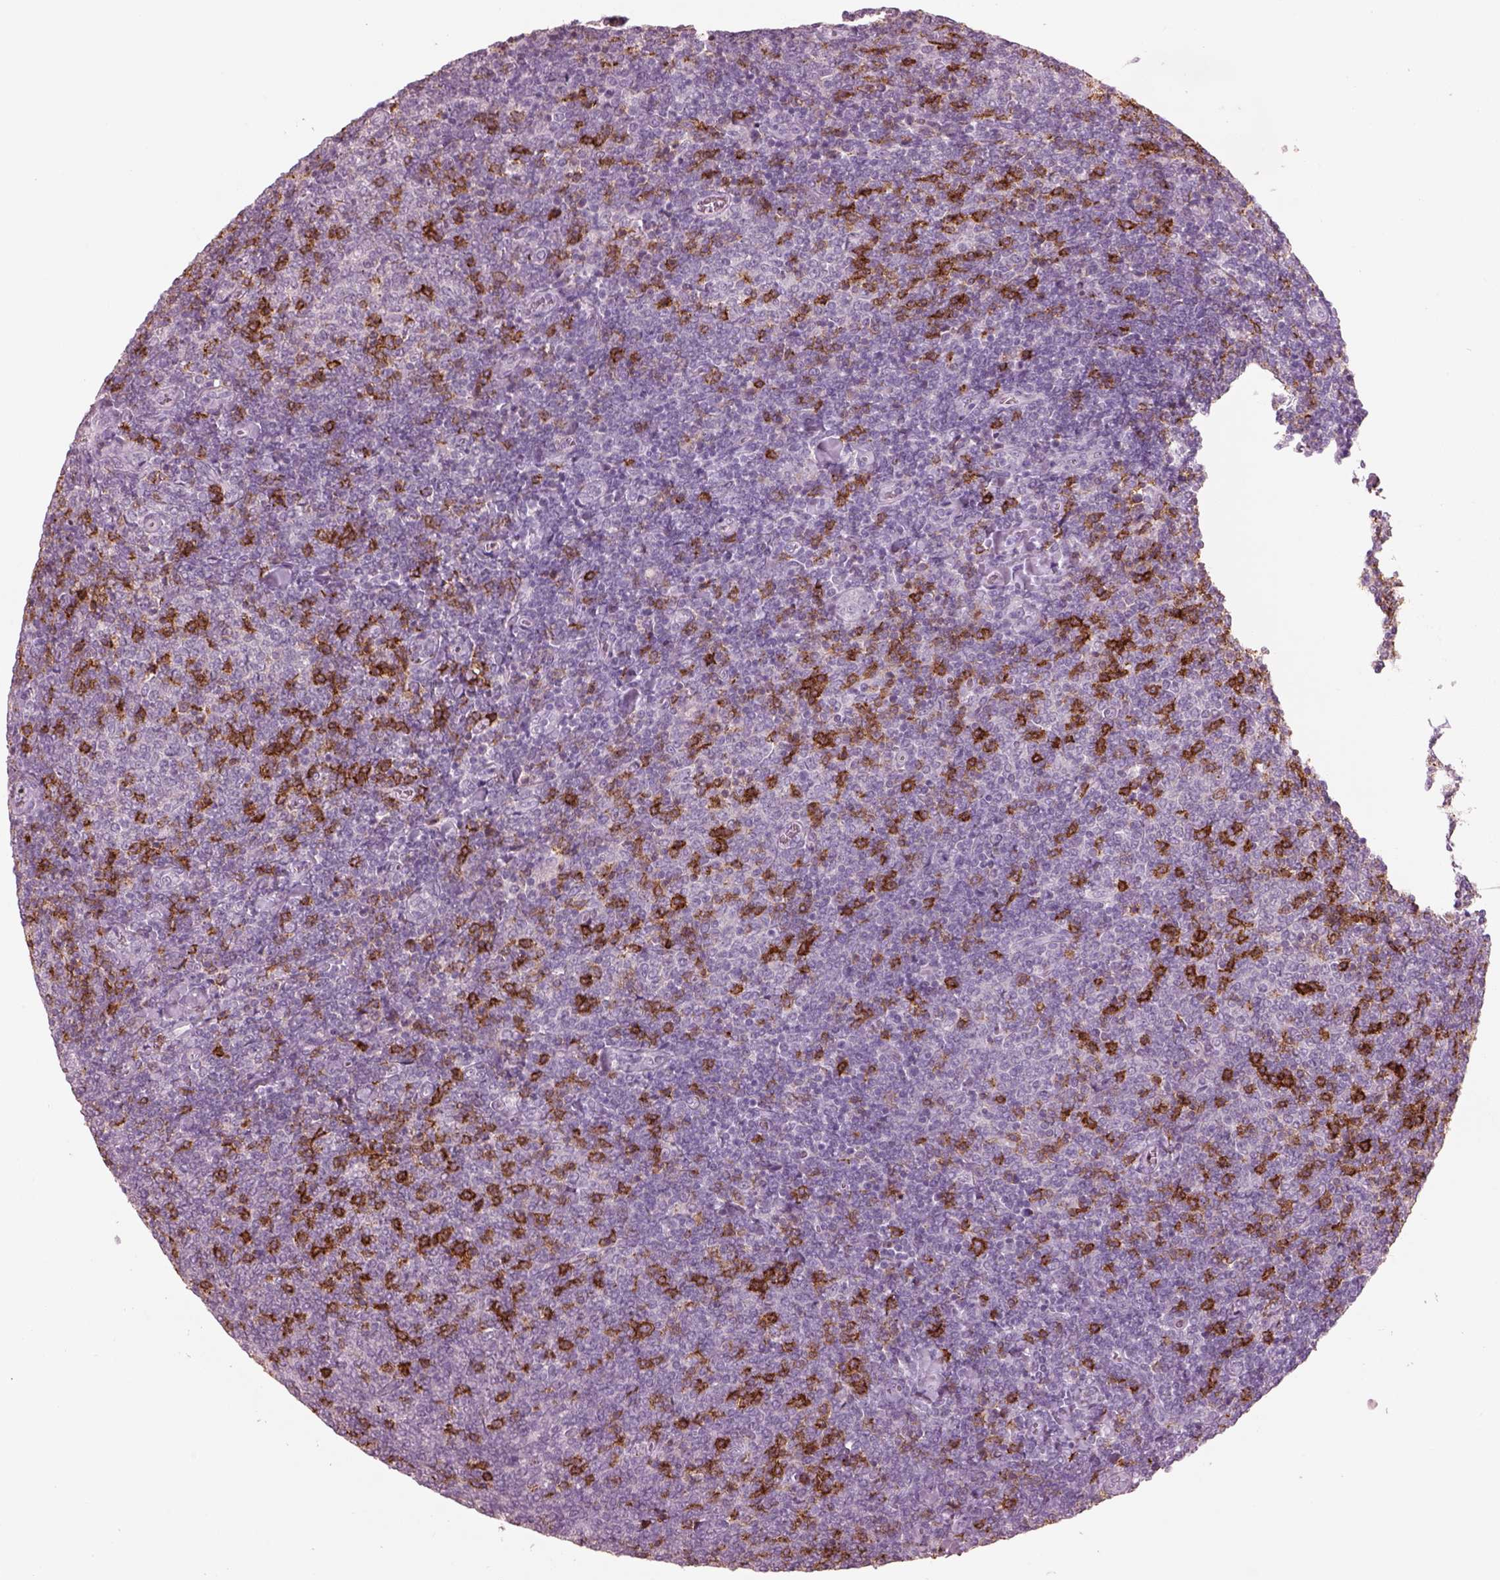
{"staining": {"intensity": "negative", "quantity": "none", "location": "none"}, "tissue": "lymphoma", "cell_type": "Tumor cells", "image_type": "cancer", "snomed": [{"axis": "morphology", "description": "Malignant lymphoma, non-Hodgkin's type, Low grade"}, {"axis": "topography", "description": "Lymph node"}], "caption": "Immunohistochemical staining of human low-grade malignant lymphoma, non-Hodgkin's type reveals no significant expression in tumor cells.", "gene": "PDCD1", "patient": {"sex": "male", "age": 52}}